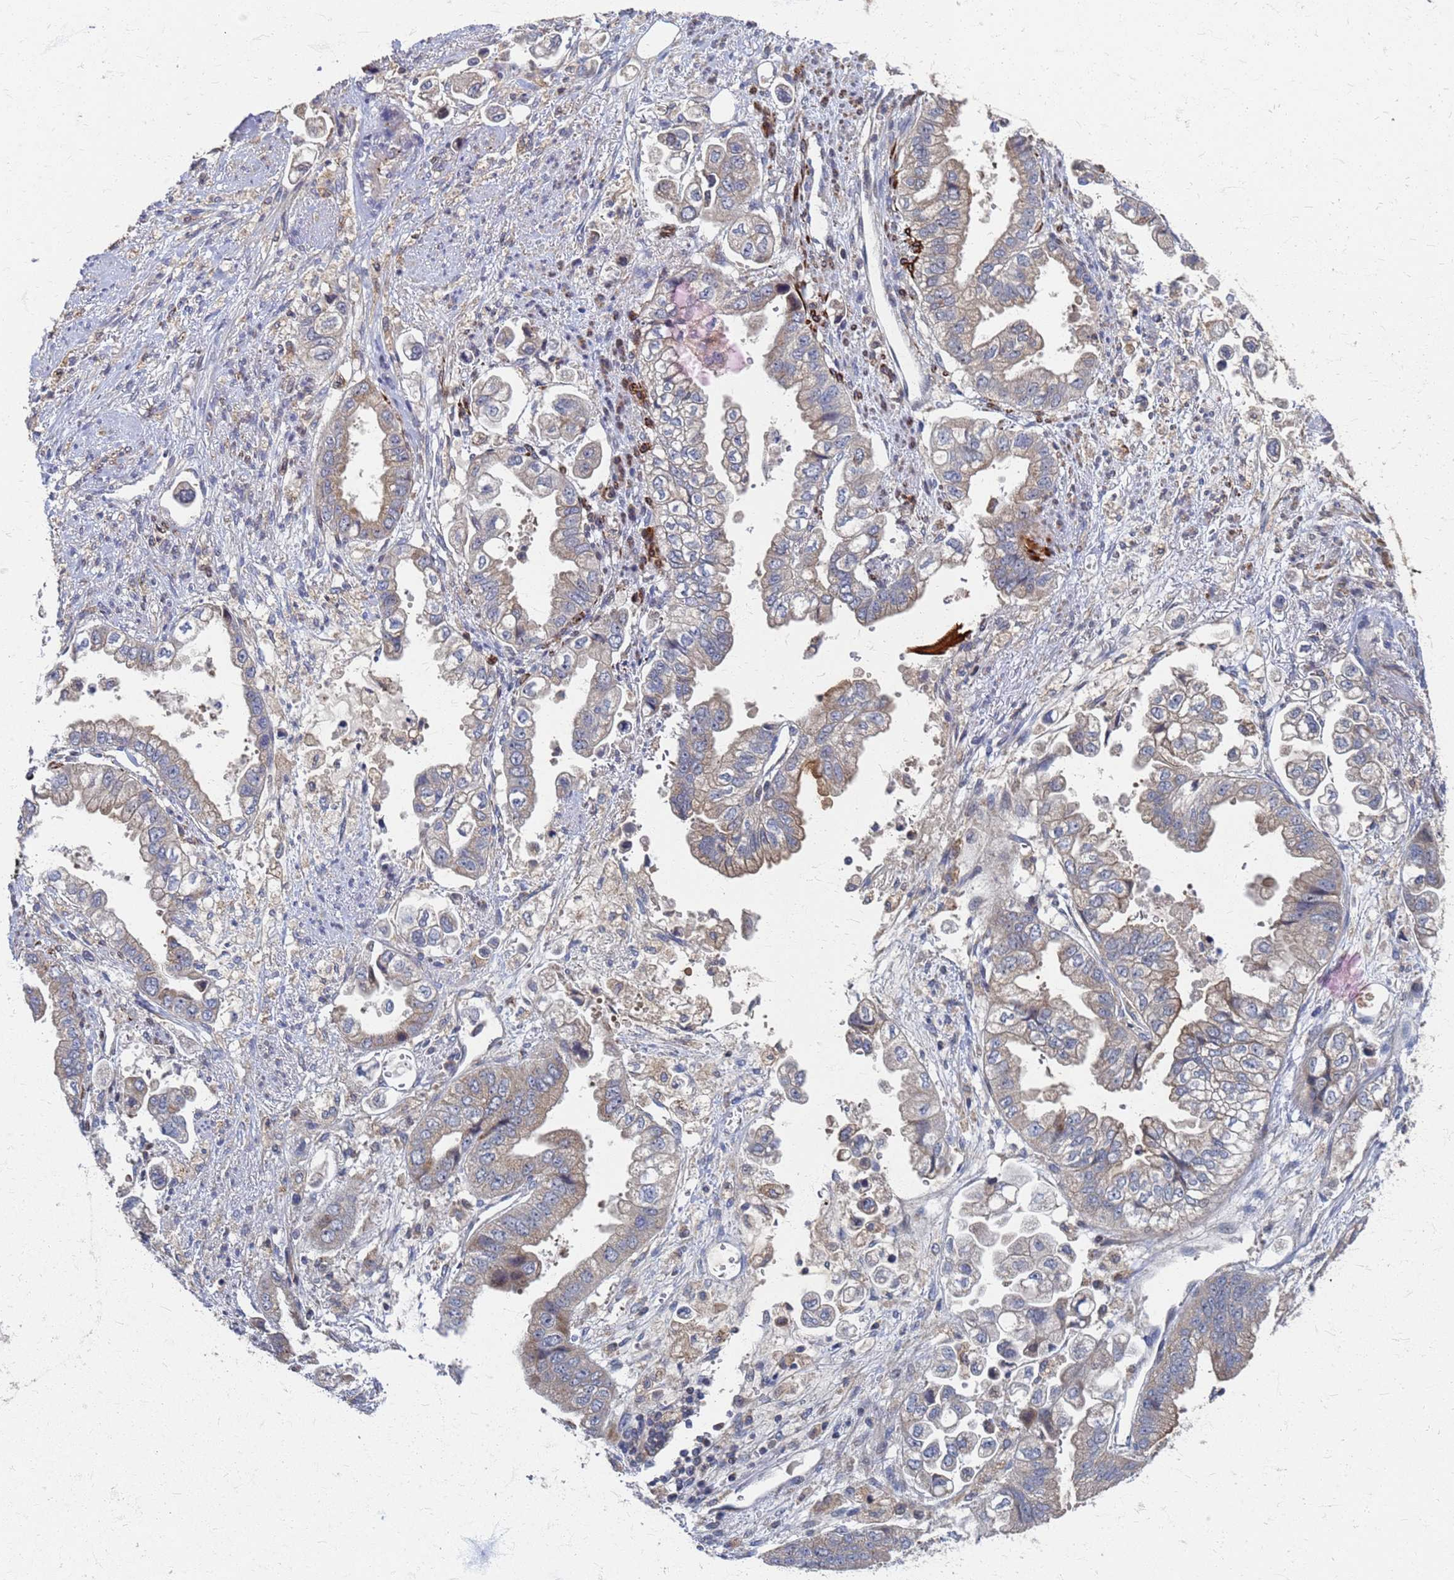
{"staining": {"intensity": "weak", "quantity": "25%-75%", "location": "cytoplasmic/membranous"}, "tissue": "stomach cancer", "cell_type": "Tumor cells", "image_type": "cancer", "snomed": [{"axis": "morphology", "description": "Adenocarcinoma, NOS"}, {"axis": "topography", "description": "Stomach"}], "caption": "A brown stain labels weak cytoplasmic/membranous expression of a protein in human stomach cancer (adenocarcinoma) tumor cells. (DAB (3,3'-diaminobenzidine) IHC with brightfield microscopy, high magnification).", "gene": "ATPAF1", "patient": {"sex": "male", "age": 62}}